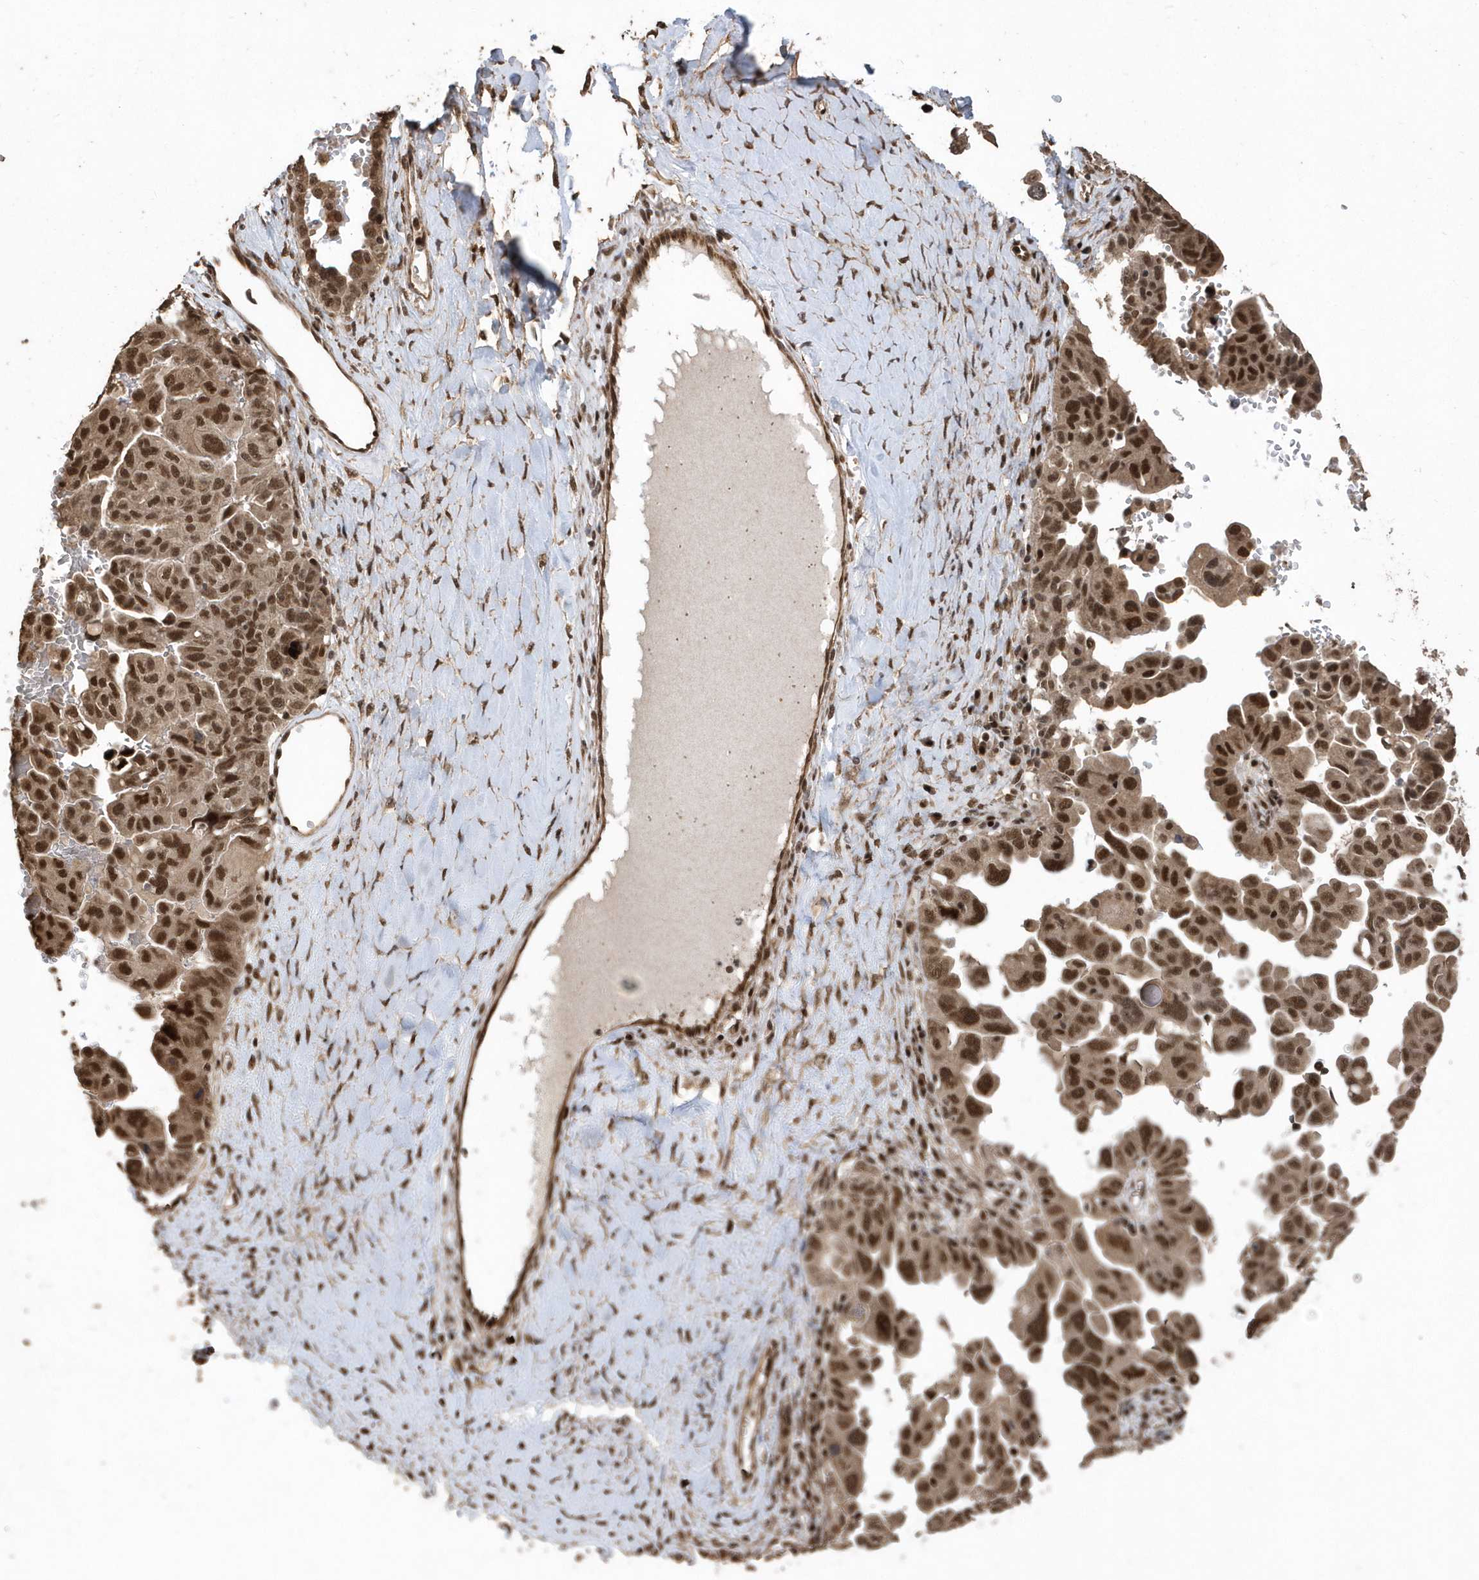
{"staining": {"intensity": "moderate", "quantity": ">75%", "location": "cytoplasmic/membranous,nuclear"}, "tissue": "ovarian cancer", "cell_type": "Tumor cells", "image_type": "cancer", "snomed": [{"axis": "morphology", "description": "Carcinoma, endometroid"}, {"axis": "topography", "description": "Ovary"}], "caption": "Ovarian endometroid carcinoma stained with immunohistochemistry shows moderate cytoplasmic/membranous and nuclear expression in approximately >75% of tumor cells.", "gene": "INTS12", "patient": {"sex": "female", "age": 62}}